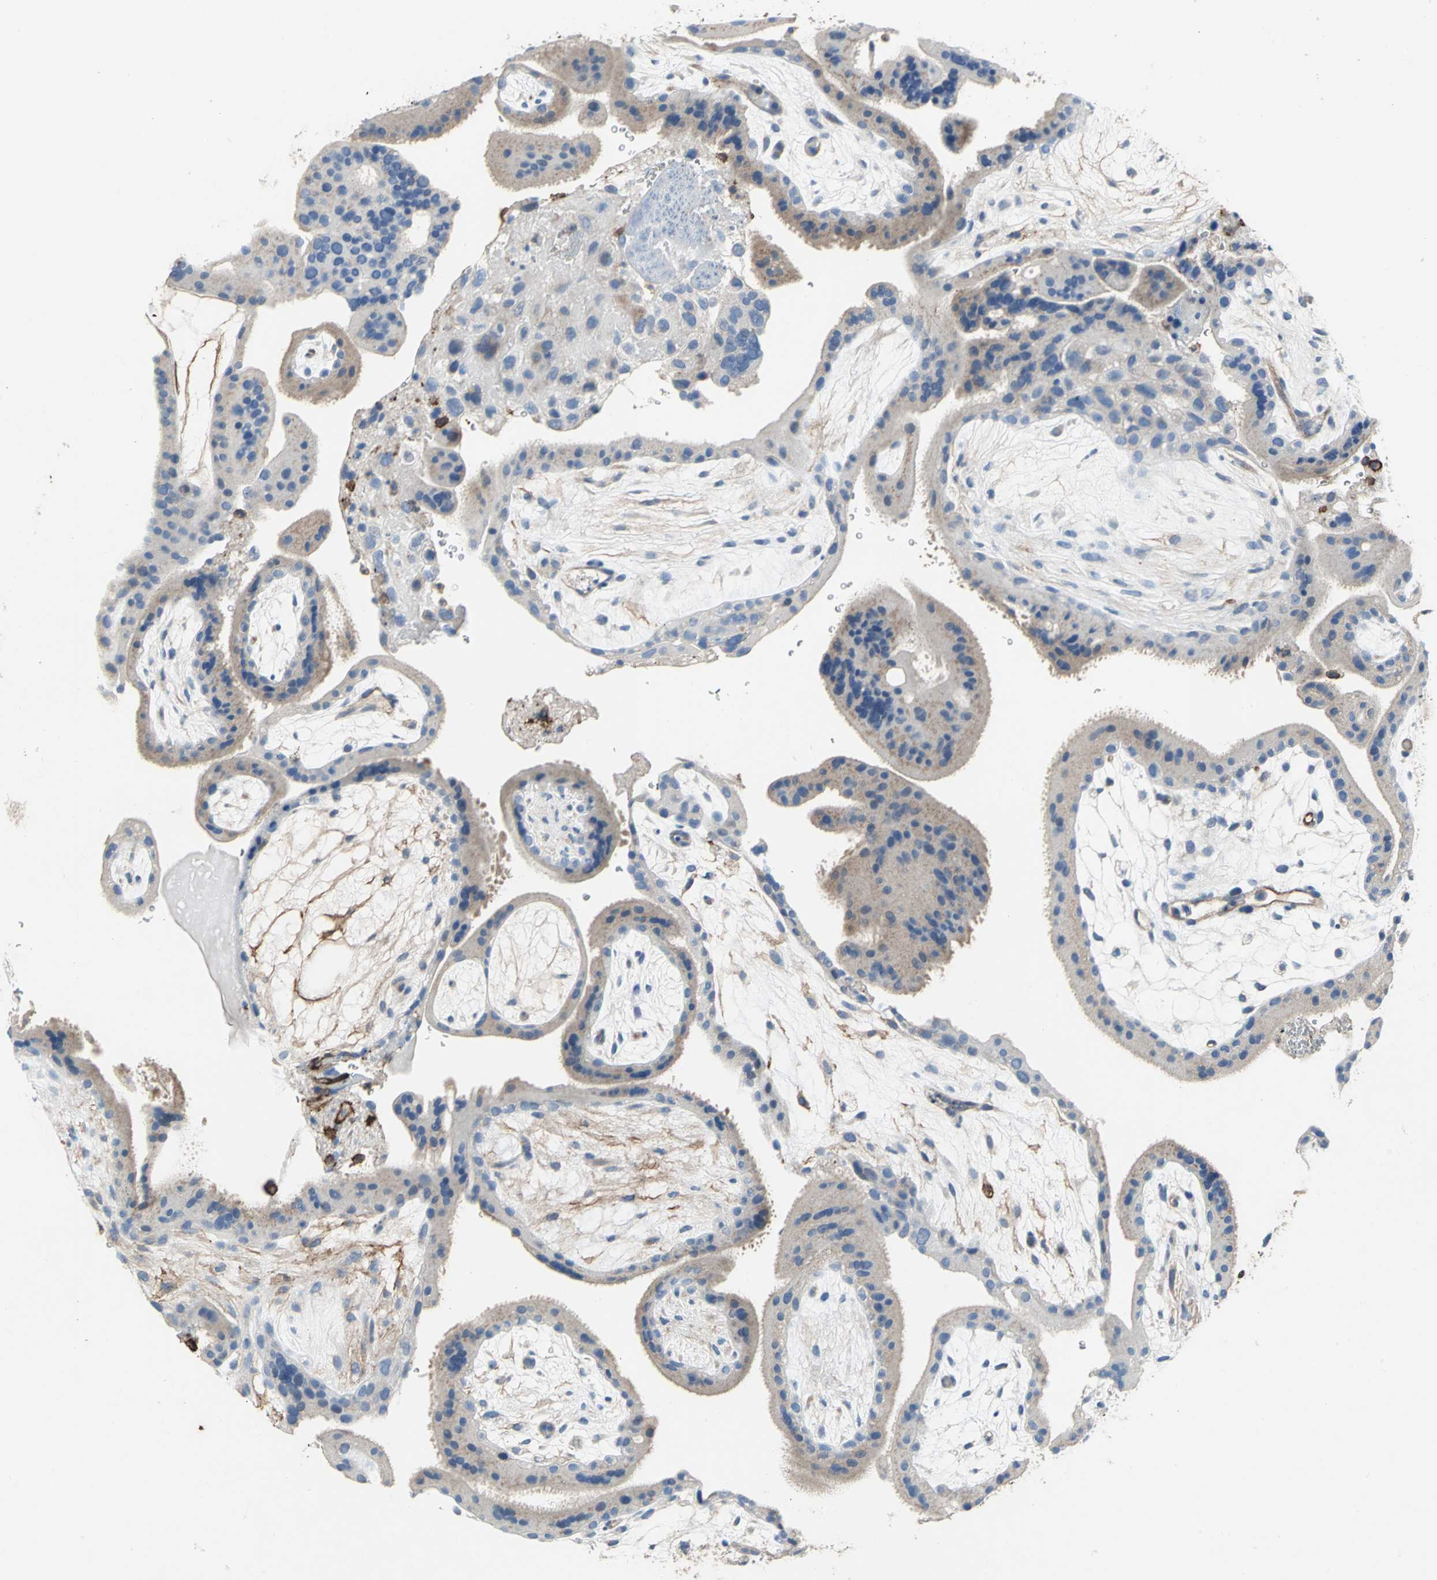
{"staining": {"intensity": "strong", "quantity": ">75%", "location": "cytoplasmic/membranous"}, "tissue": "placenta", "cell_type": "Decidual cells", "image_type": "normal", "snomed": [{"axis": "morphology", "description": "Normal tissue, NOS"}, {"axis": "topography", "description": "Placenta"}], "caption": "About >75% of decidual cells in benign placenta demonstrate strong cytoplasmic/membranous protein positivity as visualized by brown immunohistochemical staining.", "gene": "CD44", "patient": {"sex": "female", "age": 19}}